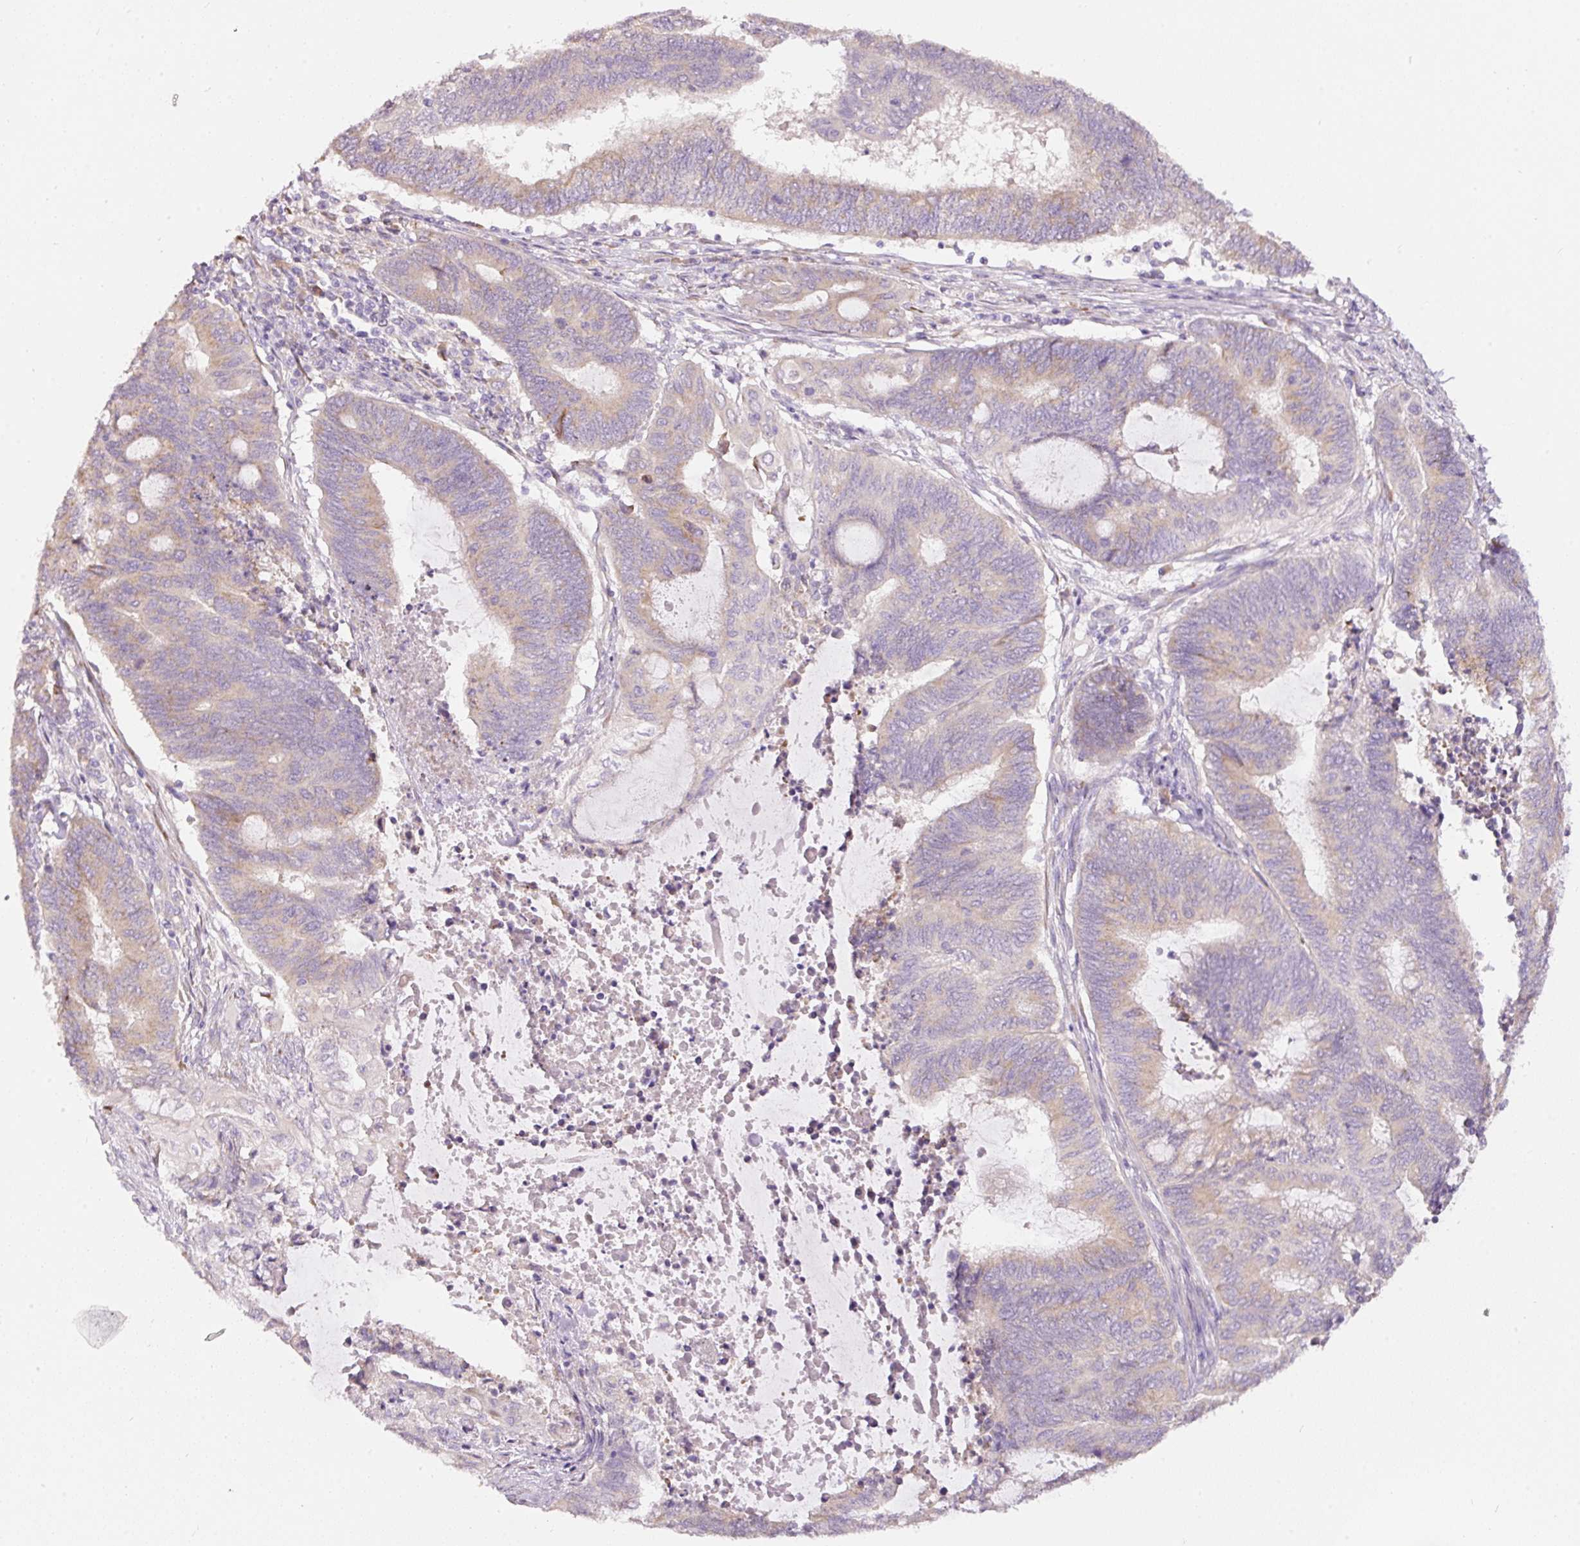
{"staining": {"intensity": "weak", "quantity": "<25%", "location": "cytoplasmic/membranous"}, "tissue": "endometrial cancer", "cell_type": "Tumor cells", "image_type": "cancer", "snomed": [{"axis": "morphology", "description": "Adenocarcinoma, NOS"}, {"axis": "topography", "description": "Uterus"}, {"axis": "topography", "description": "Endometrium"}], "caption": "Adenocarcinoma (endometrial) was stained to show a protein in brown. There is no significant positivity in tumor cells.", "gene": "RSPO2", "patient": {"sex": "female", "age": 70}}